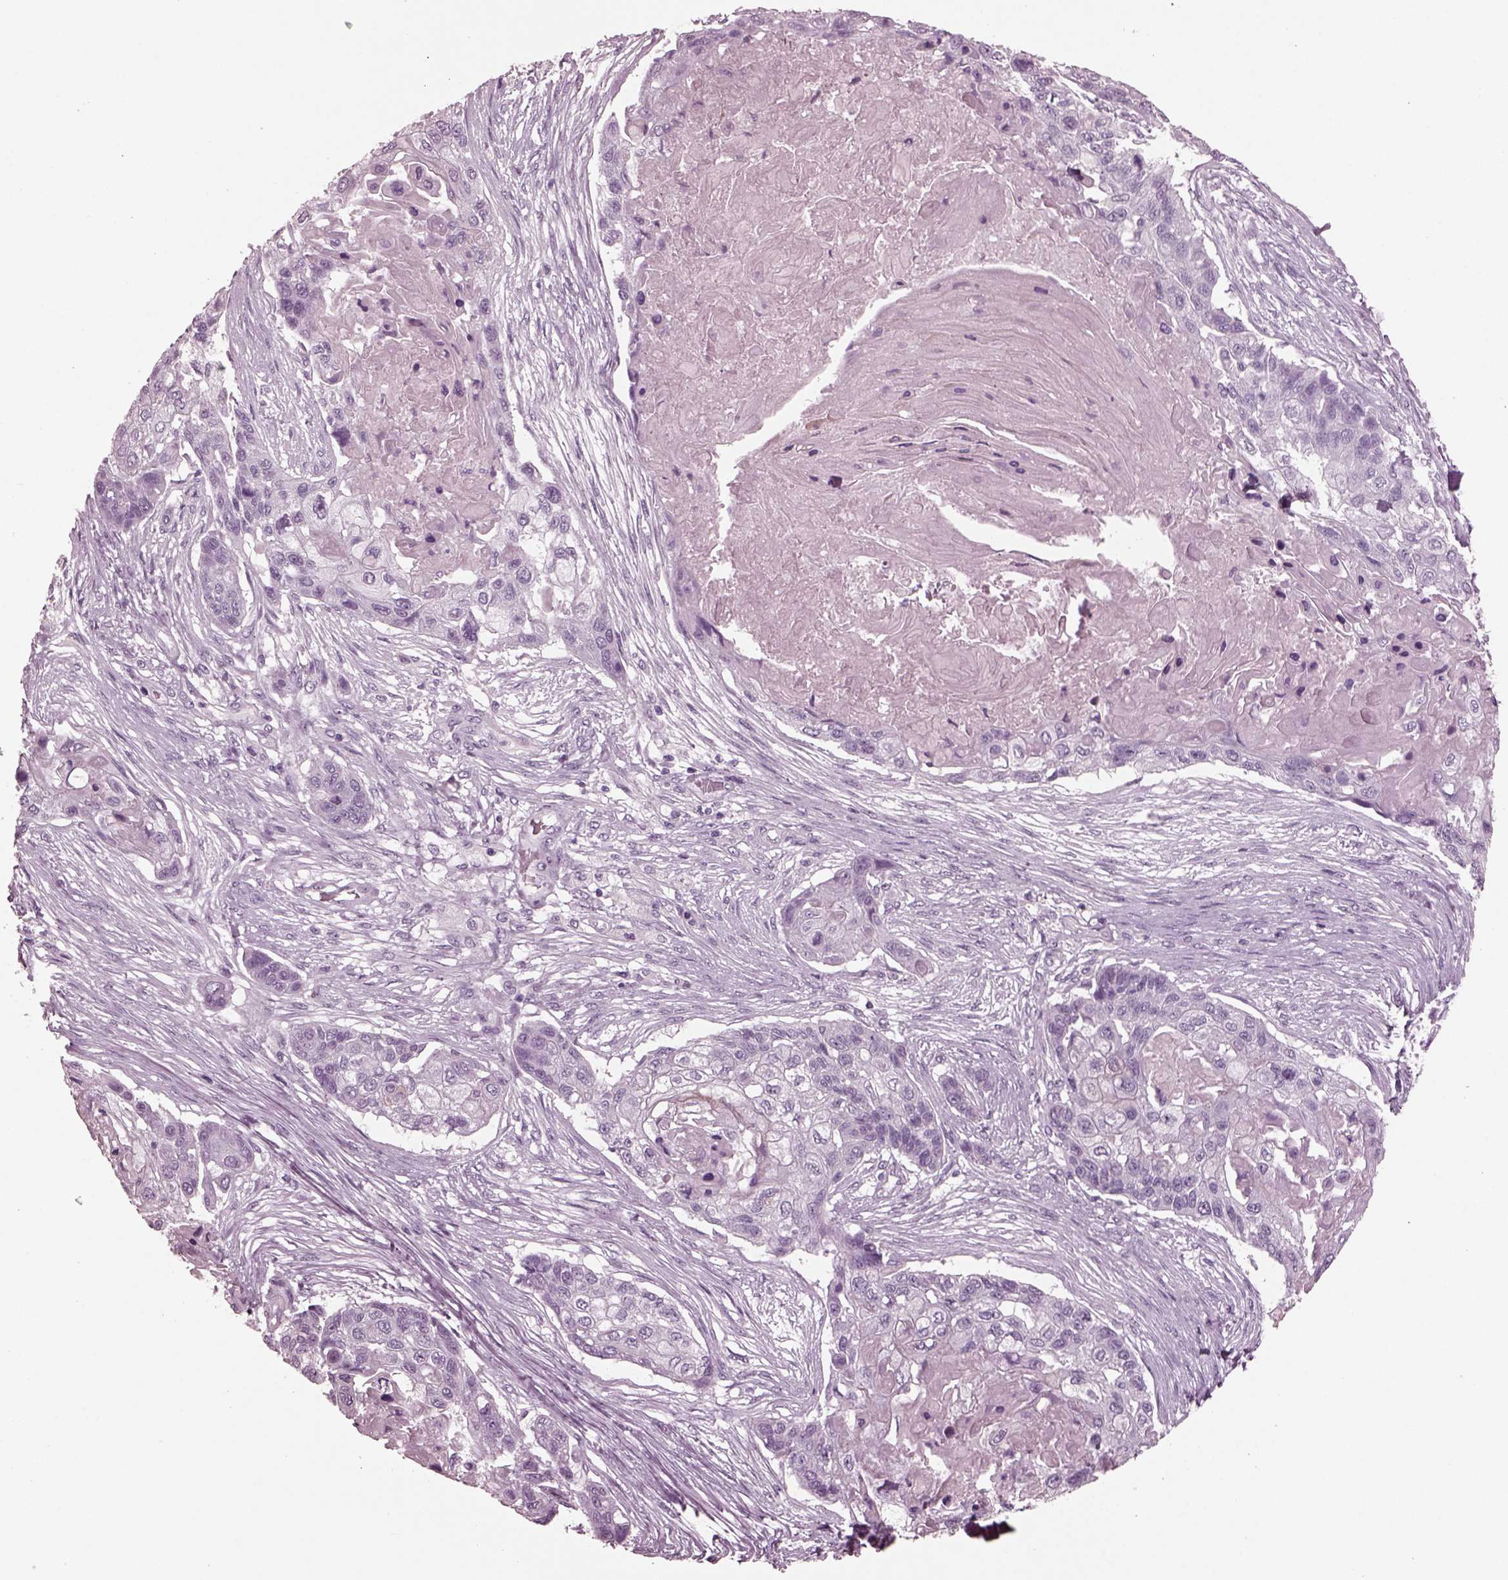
{"staining": {"intensity": "negative", "quantity": "none", "location": "none"}, "tissue": "lung cancer", "cell_type": "Tumor cells", "image_type": "cancer", "snomed": [{"axis": "morphology", "description": "Squamous cell carcinoma, NOS"}, {"axis": "topography", "description": "Lung"}], "caption": "IHC of human lung cancer demonstrates no staining in tumor cells.", "gene": "MIB2", "patient": {"sex": "male", "age": 69}}